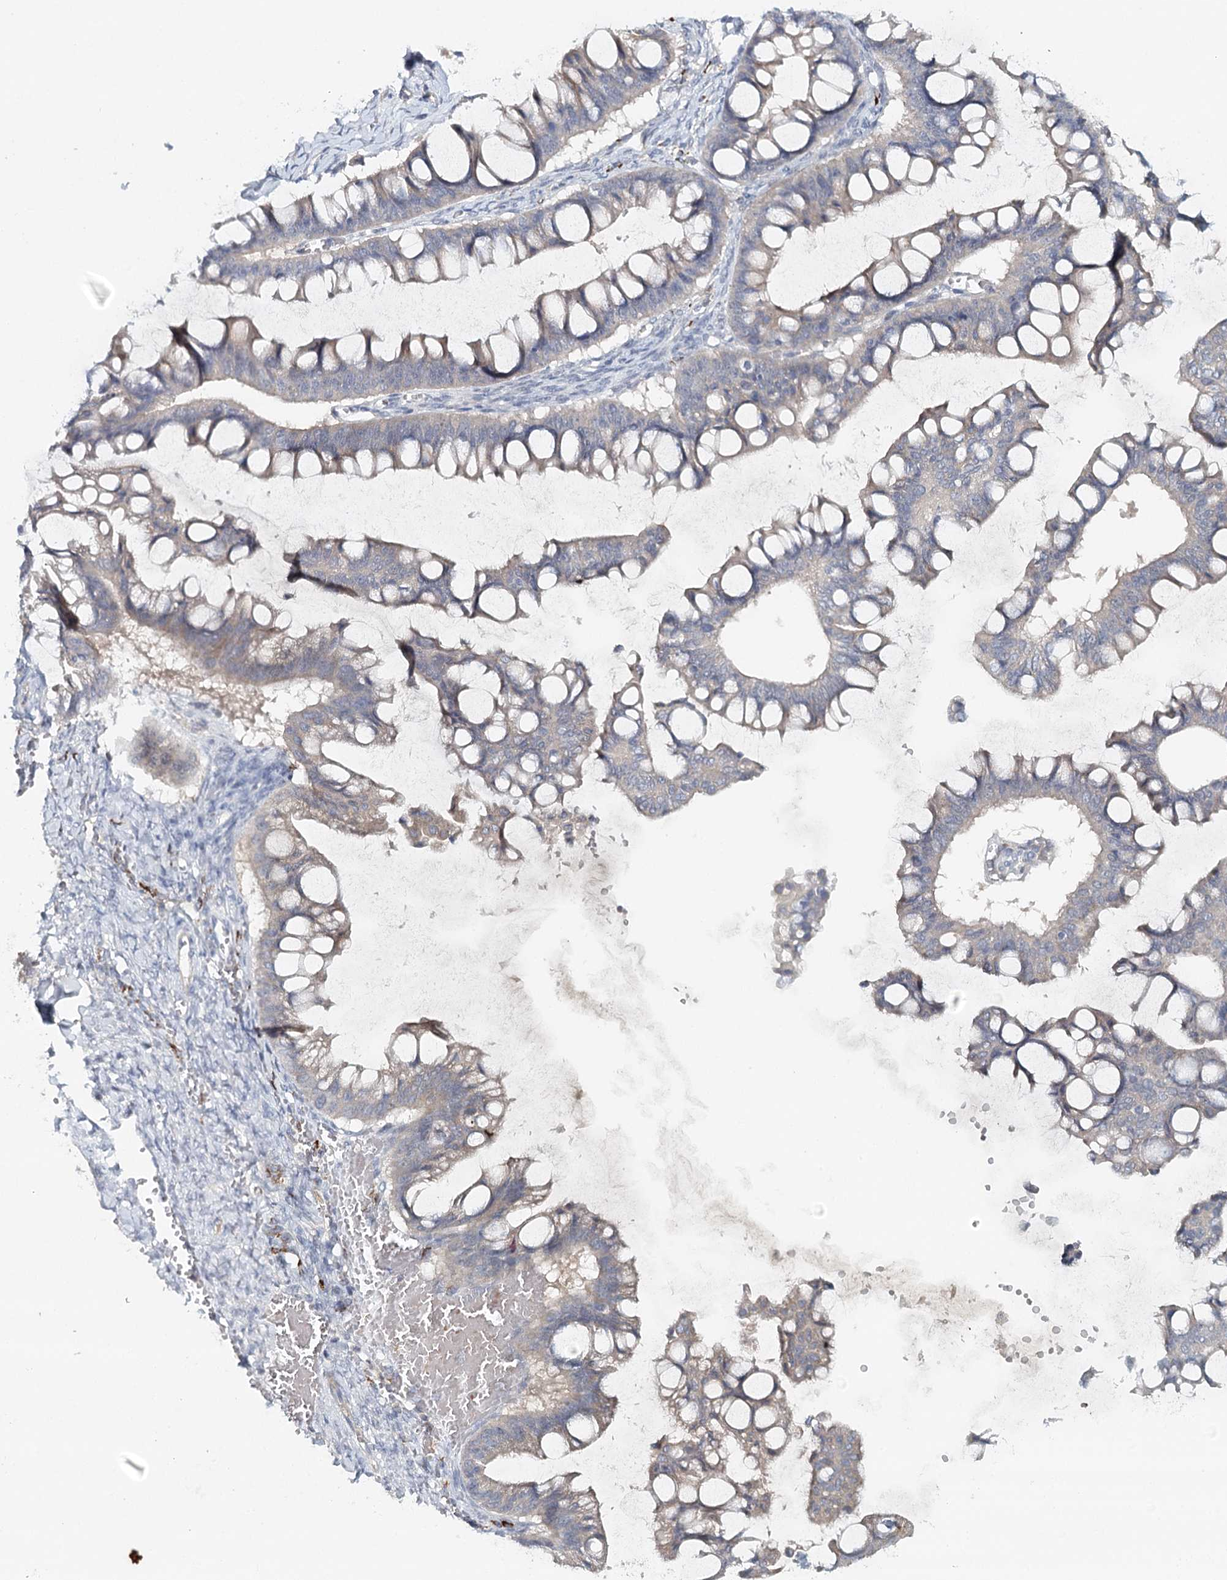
{"staining": {"intensity": "negative", "quantity": "none", "location": "none"}, "tissue": "ovarian cancer", "cell_type": "Tumor cells", "image_type": "cancer", "snomed": [{"axis": "morphology", "description": "Cystadenocarcinoma, mucinous, NOS"}, {"axis": "topography", "description": "Ovary"}], "caption": "There is no significant staining in tumor cells of ovarian mucinous cystadenocarcinoma.", "gene": "SLC41A2", "patient": {"sex": "female", "age": 73}}